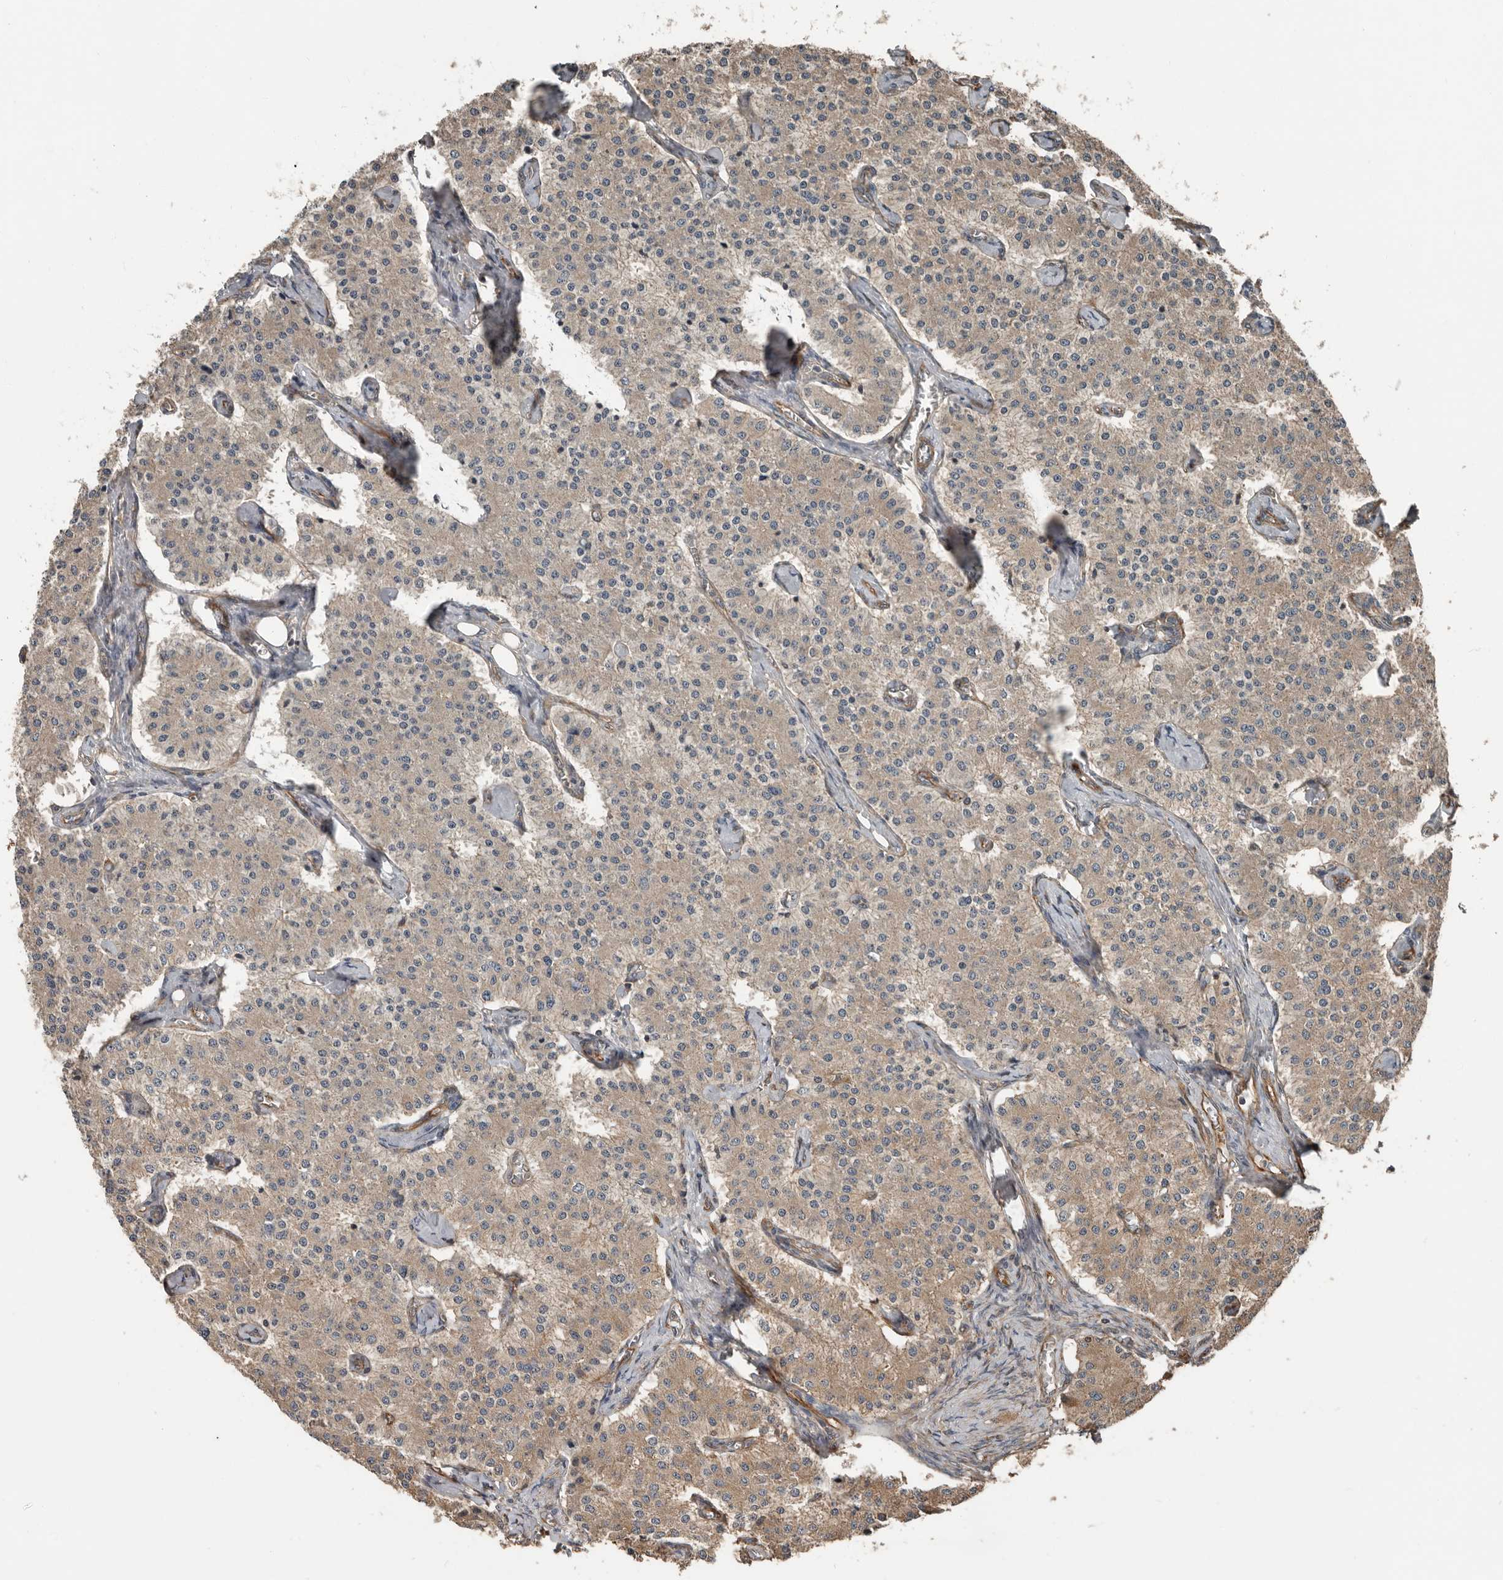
{"staining": {"intensity": "weak", "quantity": "25%-75%", "location": "cytoplasmic/membranous"}, "tissue": "carcinoid", "cell_type": "Tumor cells", "image_type": "cancer", "snomed": [{"axis": "morphology", "description": "Carcinoid, malignant, NOS"}, {"axis": "topography", "description": "Colon"}], "caption": "This micrograph demonstrates carcinoid stained with IHC to label a protein in brown. The cytoplasmic/membranous of tumor cells show weak positivity for the protein. Nuclei are counter-stained blue.", "gene": "YOD1", "patient": {"sex": "female", "age": 52}}